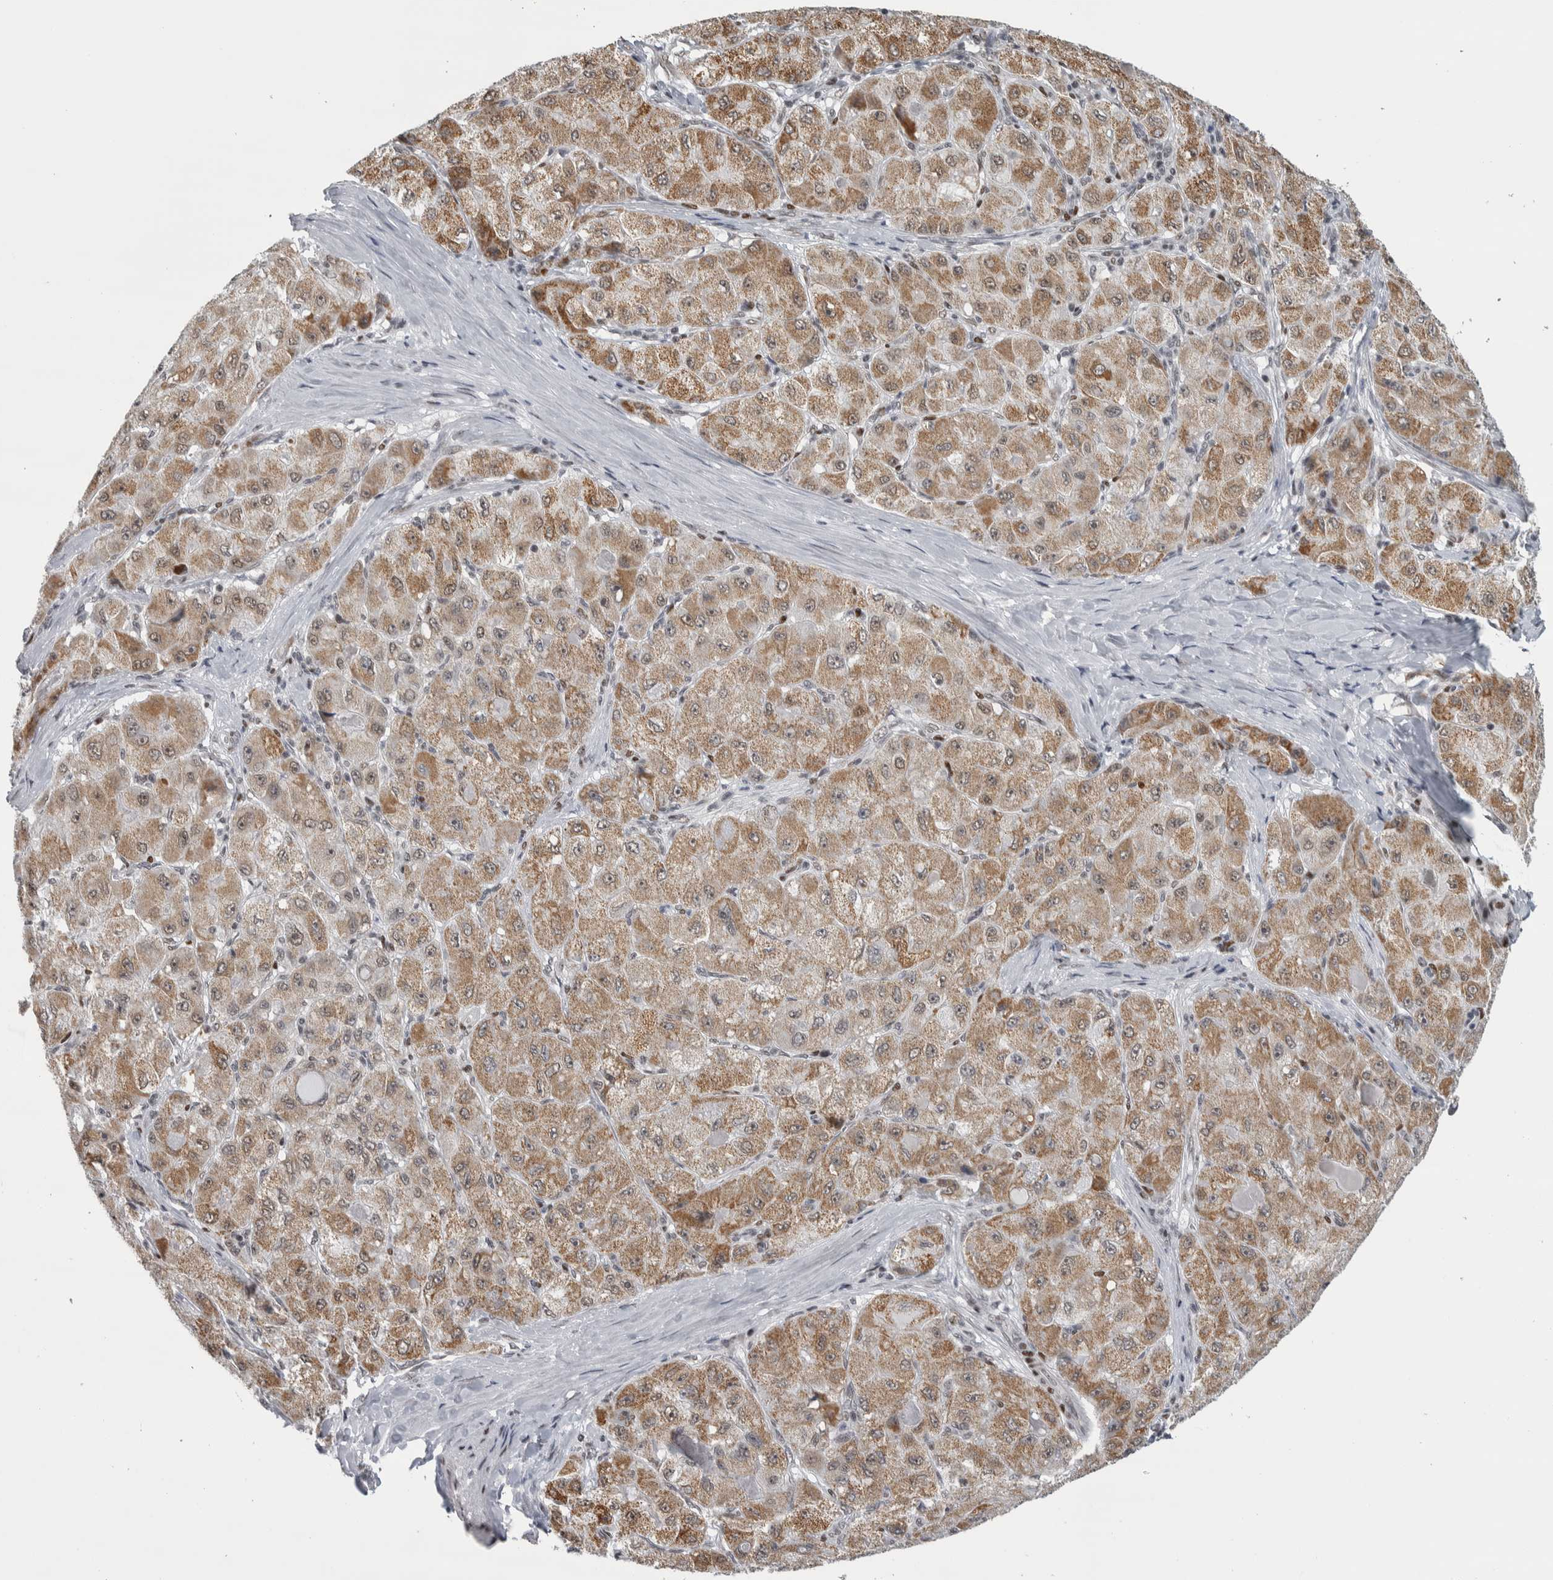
{"staining": {"intensity": "moderate", "quantity": ">75%", "location": "cytoplasmic/membranous"}, "tissue": "liver cancer", "cell_type": "Tumor cells", "image_type": "cancer", "snomed": [{"axis": "morphology", "description": "Carcinoma, Hepatocellular, NOS"}, {"axis": "topography", "description": "Liver"}], "caption": "A medium amount of moderate cytoplasmic/membranous expression is seen in approximately >75% of tumor cells in liver cancer (hepatocellular carcinoma) tissue. (Stains: DAB (3,3'-diaminobenzidine) in brown, nuclei in blue, Microscopy: brightfield microscopy at high magnification).", "gene": "HEXIM2", "patient": {"sex": "male", "age": 80}}